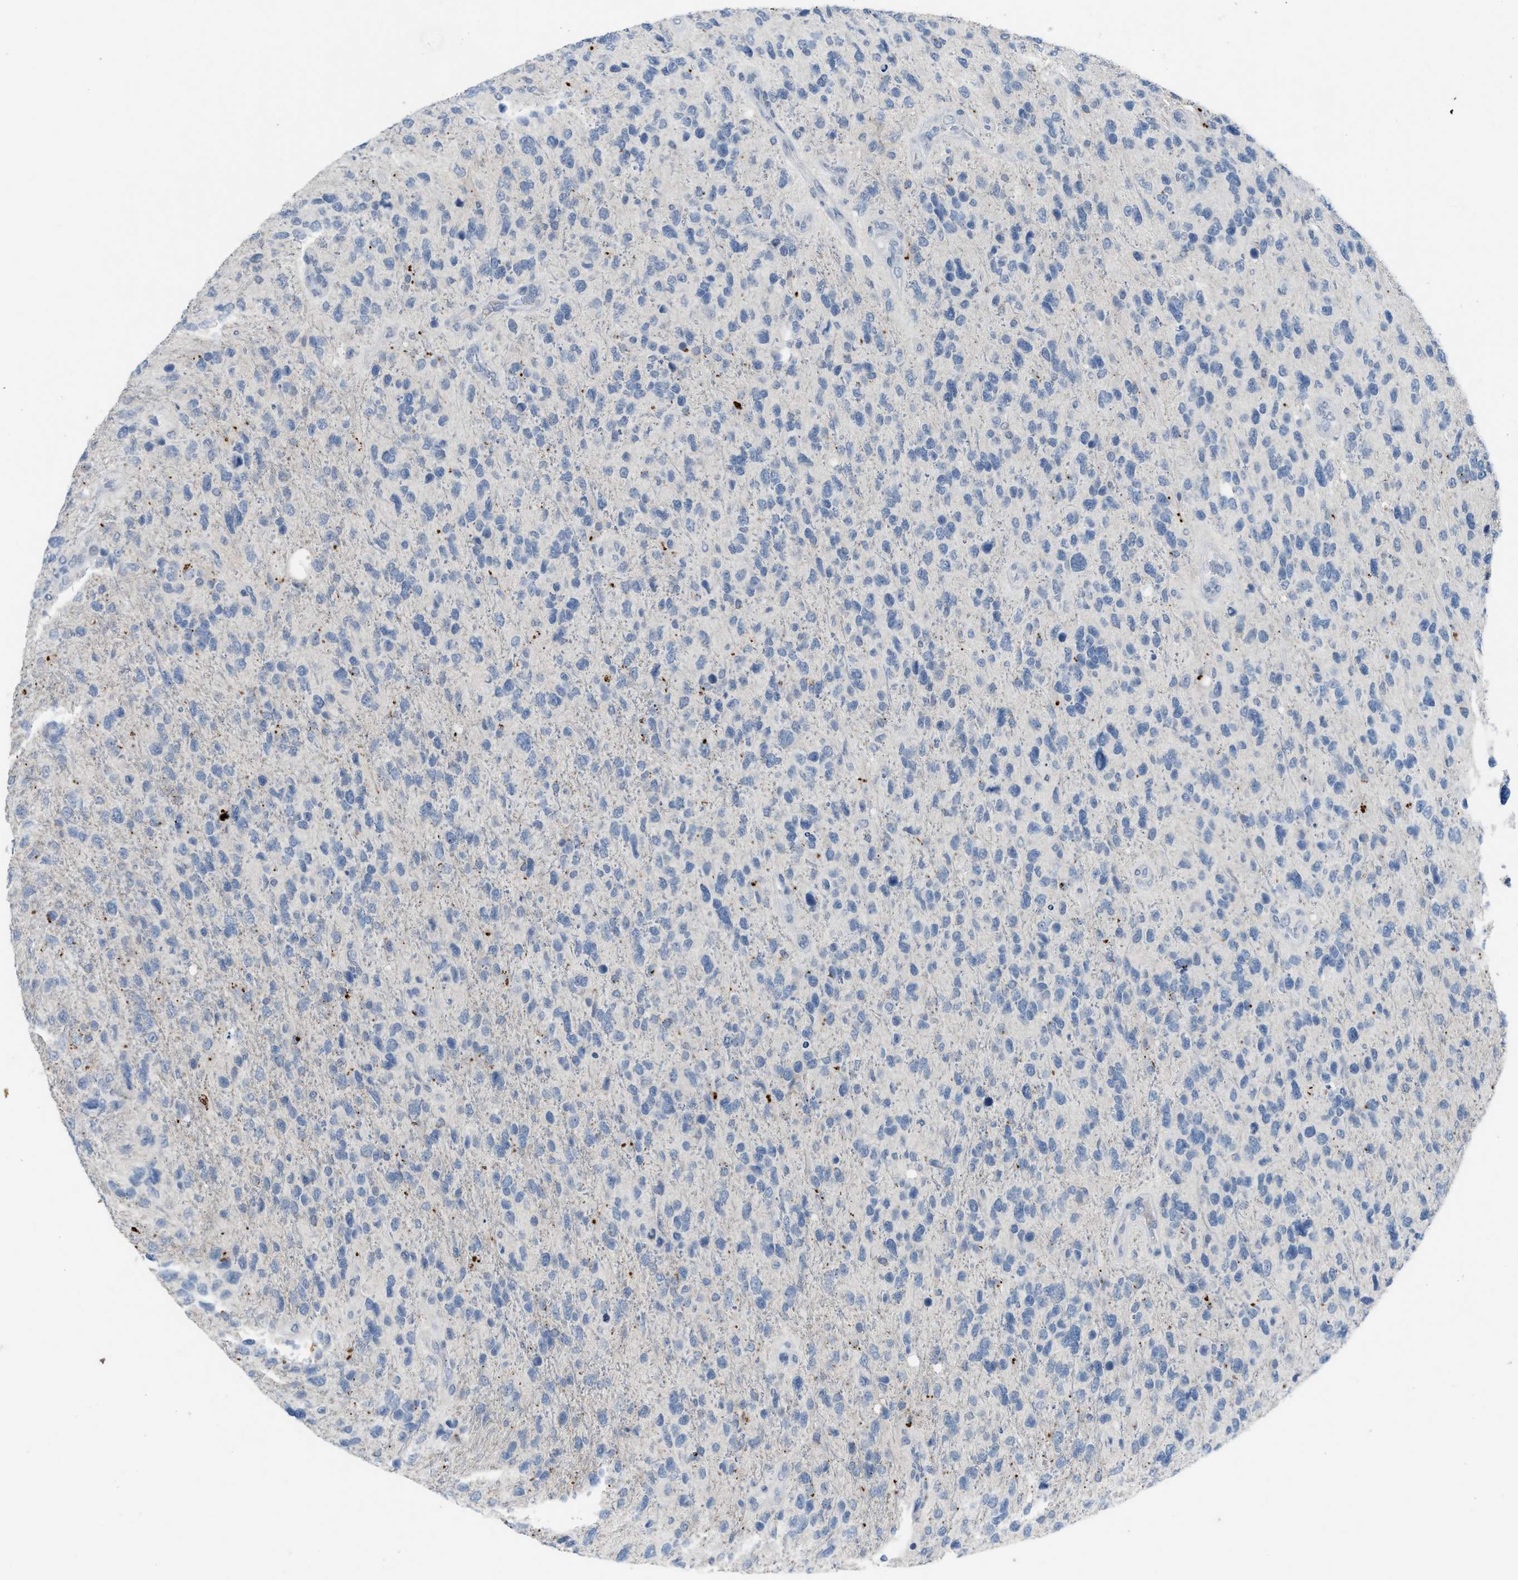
{"staining": {"intensity": "negative", "quantity": "none", "location": "none"}, "tissue": "glioma", "cell_type": "Tumor cells", "image_type": "cancer", "snomed": [{"axis": "morphology", "description": "Glioma, malignant, High grade"}, {"axis": "topography", "description": "Brain"}], "caption": "Immunohistochemistry of human glioma reveals no staining in tumor cells.", "gene": "SLC5A5", "patient": {"sex": "female", "age": 58}}